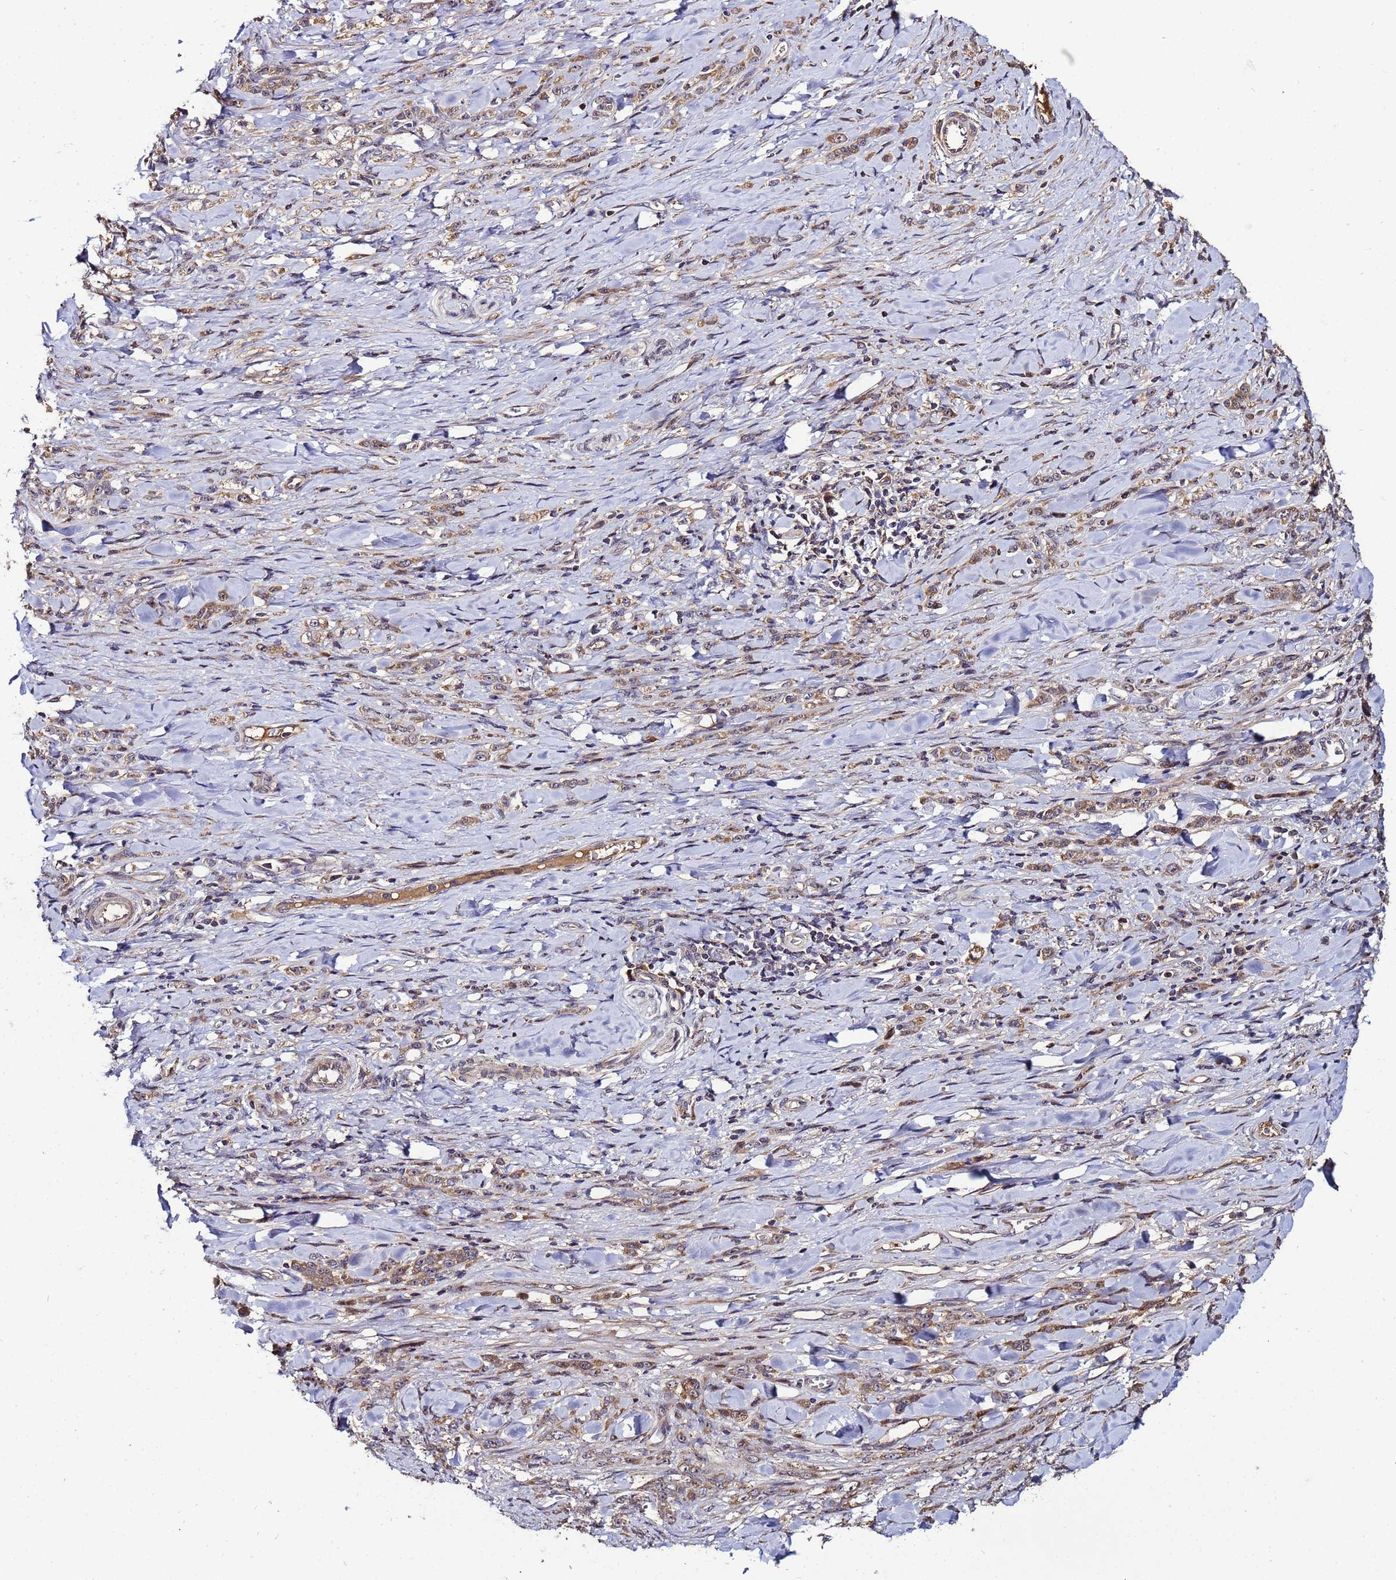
{"staining": {"intensity": "moderate", "quantity": ">75%", "location": "cytoplasmic/membranous"}, "tissue": "stomach cancer", "cell_type": "Tumor cells", "image_type": "cancer", "snomed": [{"axis": "morphology", "description": "Normal tissue, NOS"}, {"axis": "morphology", "description": "Adenocarcinoma, NOS"}, {"axis": "topography", "description": "Stomach"}], "caption": "Stomach adenocarcinoma stained with a protein marker displays moderate staining in tumor cells.", "gene": "WNK4", "patient": {"sex": "male", "age": 82}}